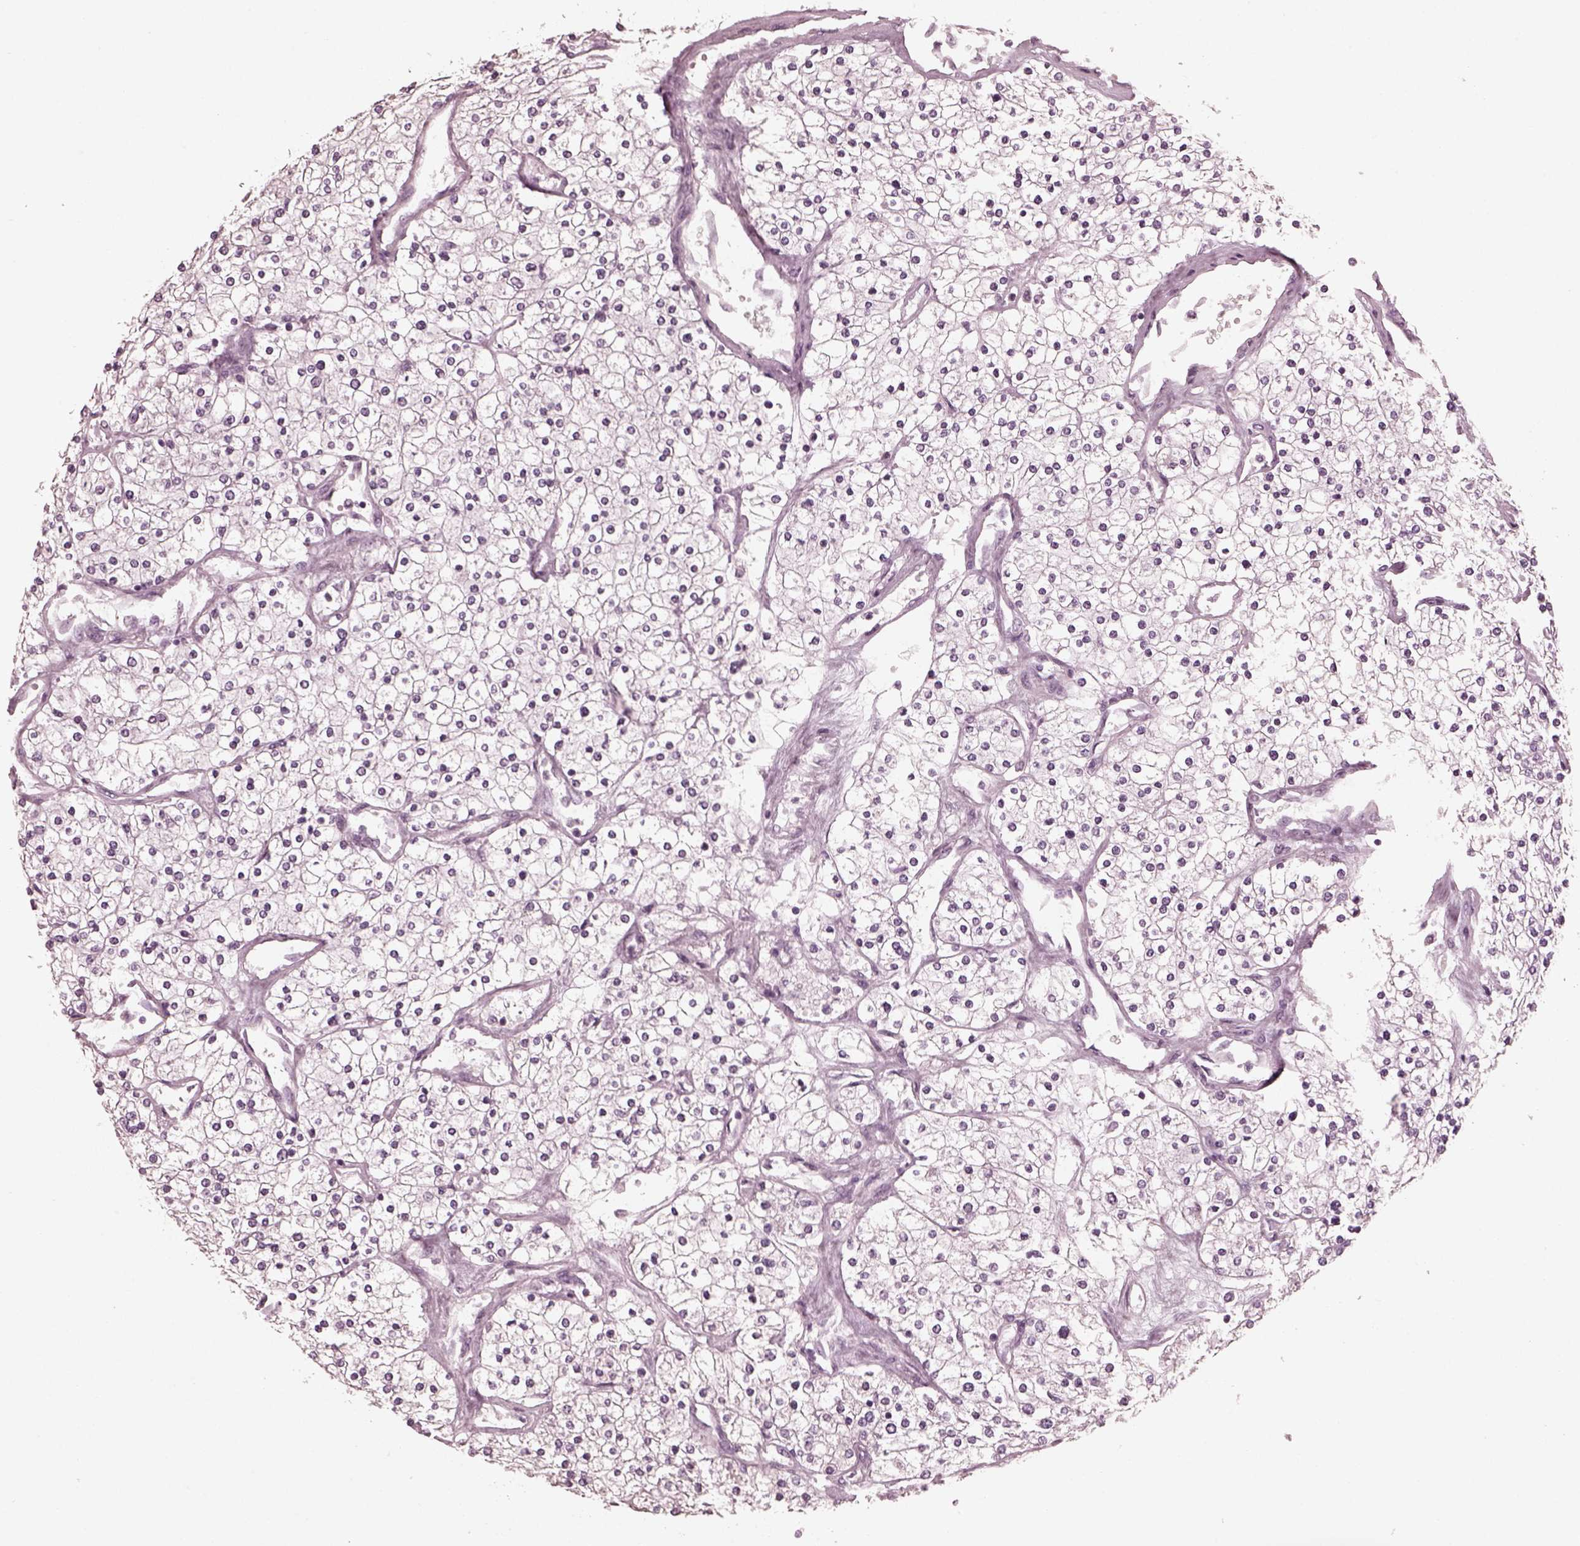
{"staining": {"intensity": "negative", "quantity": "none", "location": "none"}, "tissue": "renal cancer", "cell_type": "Tumor cells", "image_type": "cancer", "snomed": [{"axis": "morphology", "description": "Adenocarcinoma, NOS"}, {"axis": "topography", "description": "Kidney"}], "caption": "Tumor cells show no significant expression in renal cancer (adenocarcinoma).", "gene": "CGA", "patient": {"sex": "male", "age": 80}}